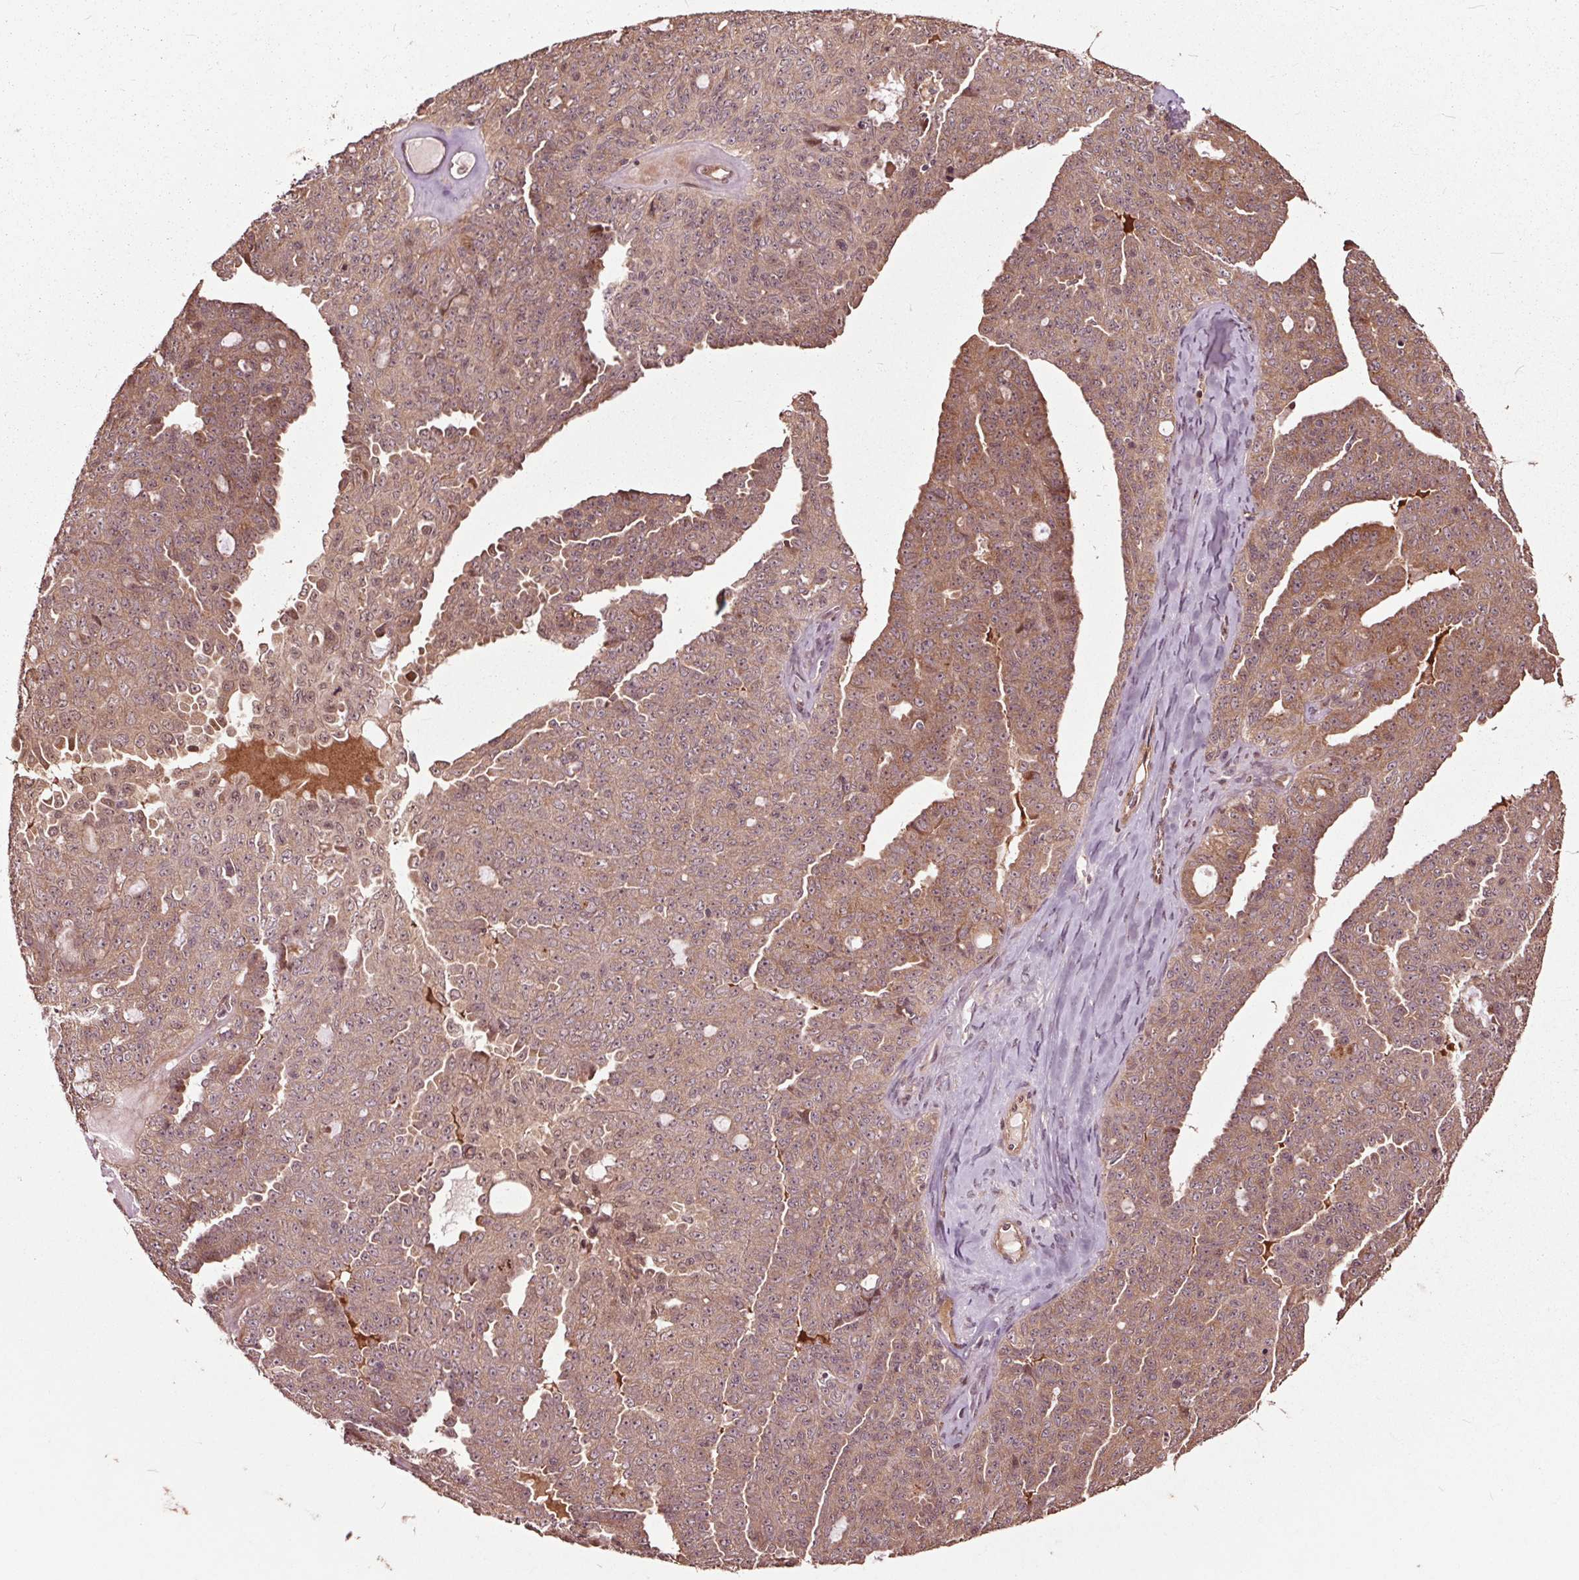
{"staining": {"intensity": "weak", "quantity": ">75%", "location": "cytoplasmic/membranous,nuclear"}, "tissue": "ovarian cancer", "cell_type": "Tumor cells", "image_type": "cancer", "snomed": [{"axis": "morphology", "description": "Cystadenocarcinoma, serous, NOS"}, {"axis": "topography", "description": "Ovary"}], "caption": "A micrograph showing weak cytoplasmic/membranous and nuclear staining in approximately >75% of tumor cells in ovarian cancer, as visualized by brown immunohistochemical staining.", "gene": "CEP95", "patient": {"sex": "female", "age": 71}}